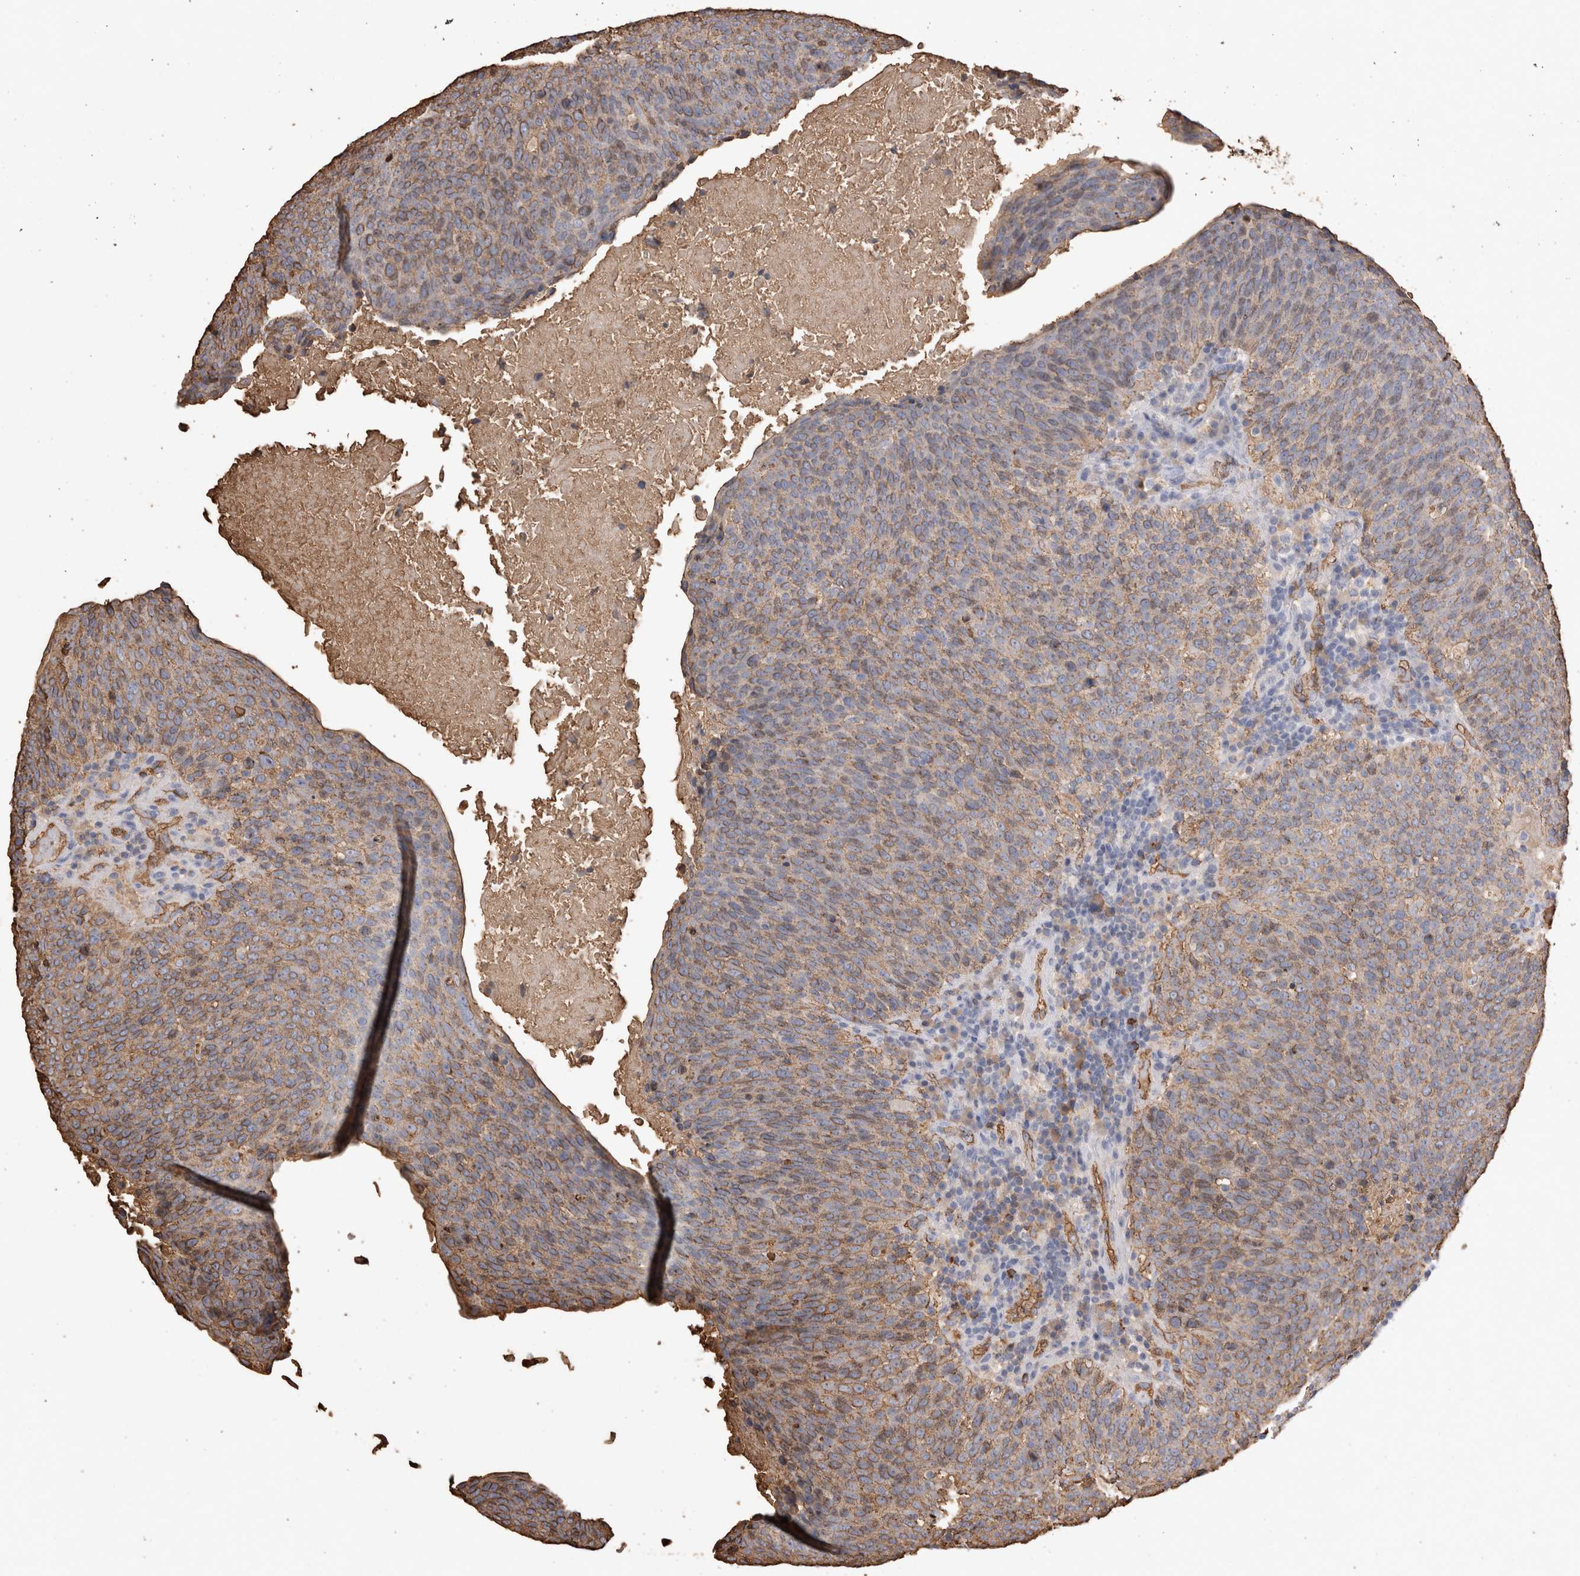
{"staining": {"intensity": "moderate", "quantity": ">75%", "location": "cytoplasmic/membranous"}, "tissue": "head and neck cancer", "cell_type": "Tumor cells", "image_type": "cancer", "snomed": [{"axis": "morphology", "description": "Squamous cell carcinoma, NOS"}, {"axis": "morphology", "description": "Squamous cell carcinoma, metastatic, NOS"}, {"axis": "topography", "description": "Lymph node"}, {"axis": "topography", "description": "Head-Neck"}], "caption": "Metastatic squamous cell carcinoma (head and neck) tissue displays moderate cytoplasmic/membranous staining in approximately >75% of tumor cells, visualized by immunohistochemistry.", "gene": "IL17RC", "patient": {"sex": "male", "age": 62}}